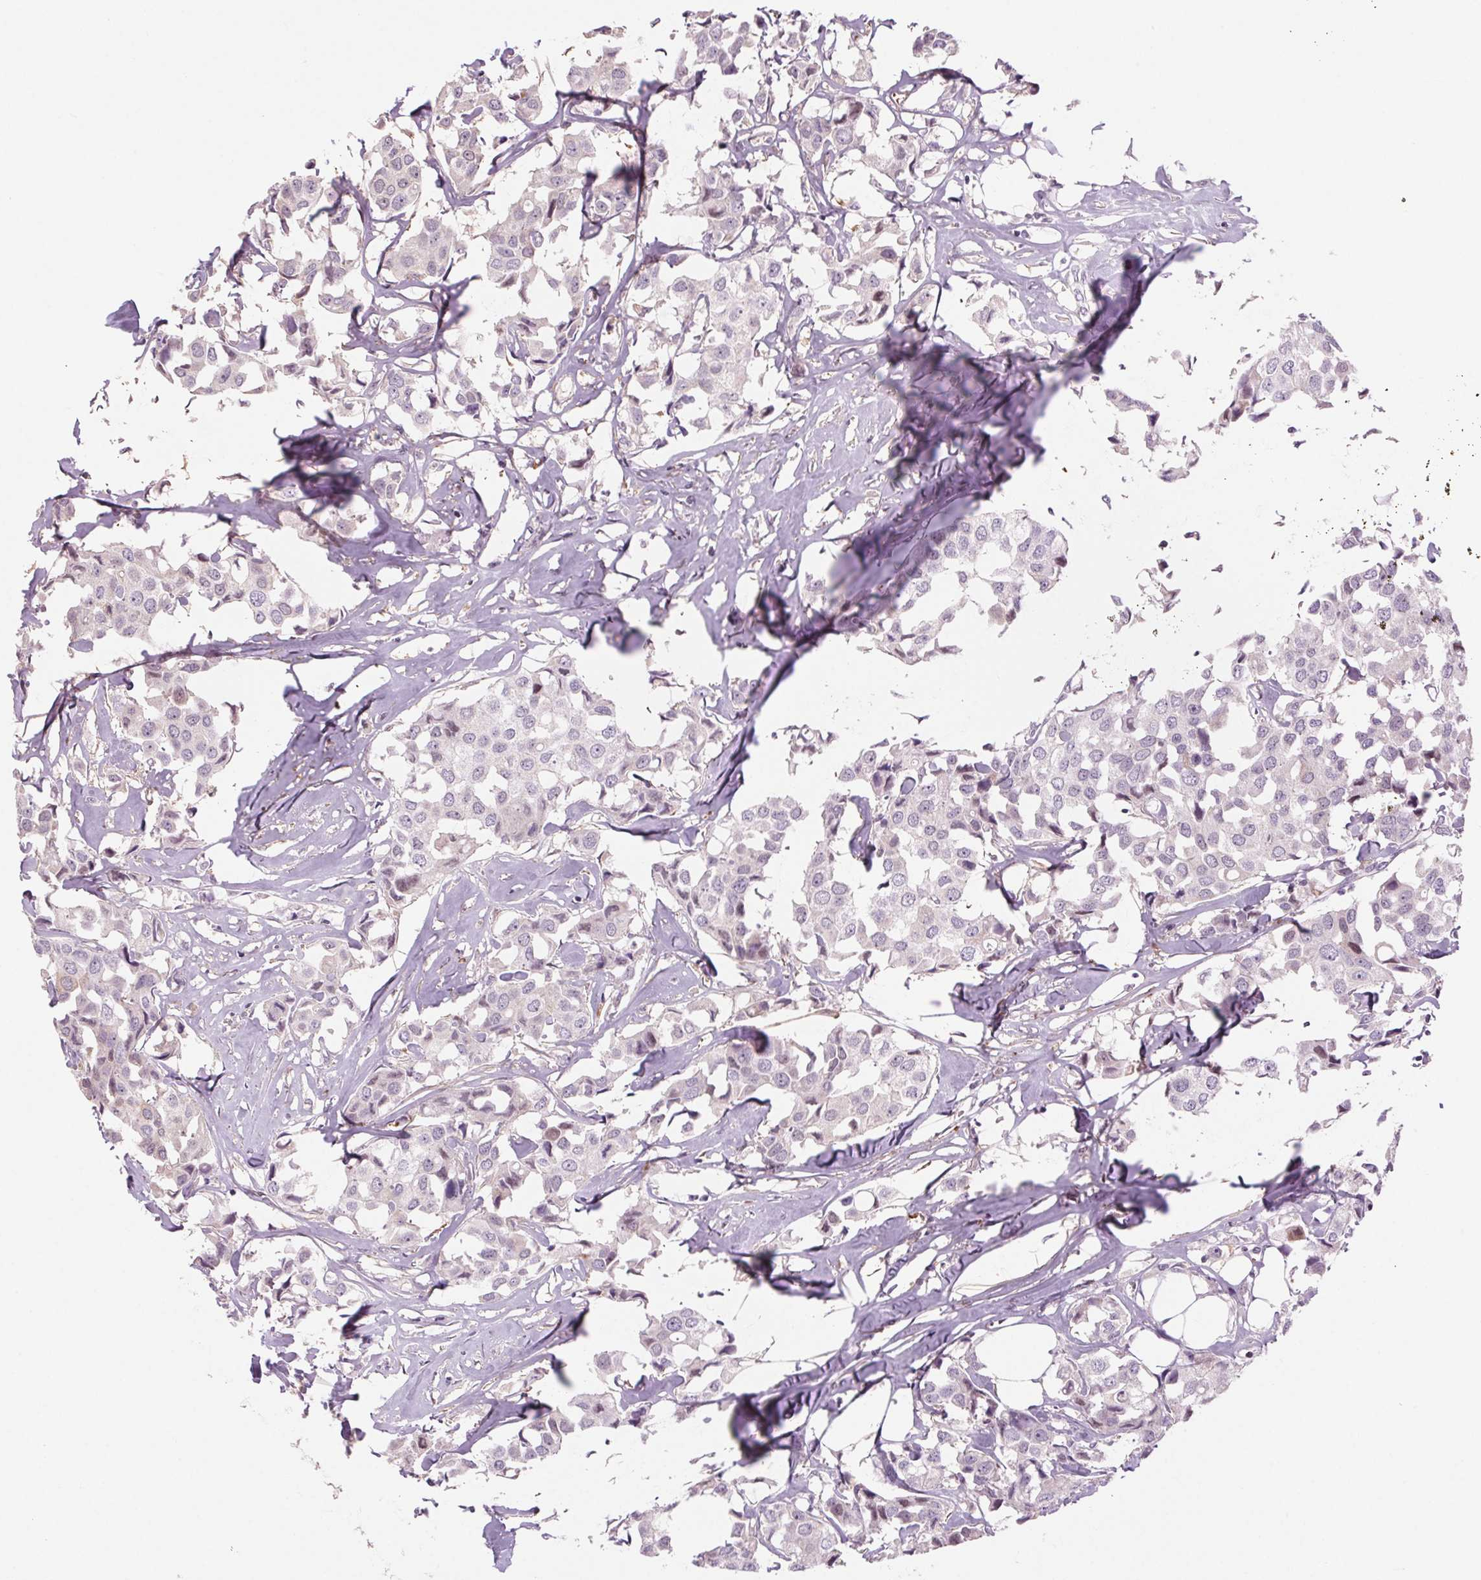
{"staining": {"intensity": "negative", "quantity": "none", "location": "none"}, "tissue": "breast cancer", "cell_type": "Tumor cells", "image_type": "cancer", "snomed": [{"axis": "morphology", "description": "Duct carcinoma"}, {"axis": "topography", "description": "Breast"}], "caption": "There is no significant expression in tumor cells of breast infiltrating ductal carcinoma. (DAB immunohistochemistry, high magnification).", "gene": "HHLA2", "patient": {"sex": "female", "age": 80}}